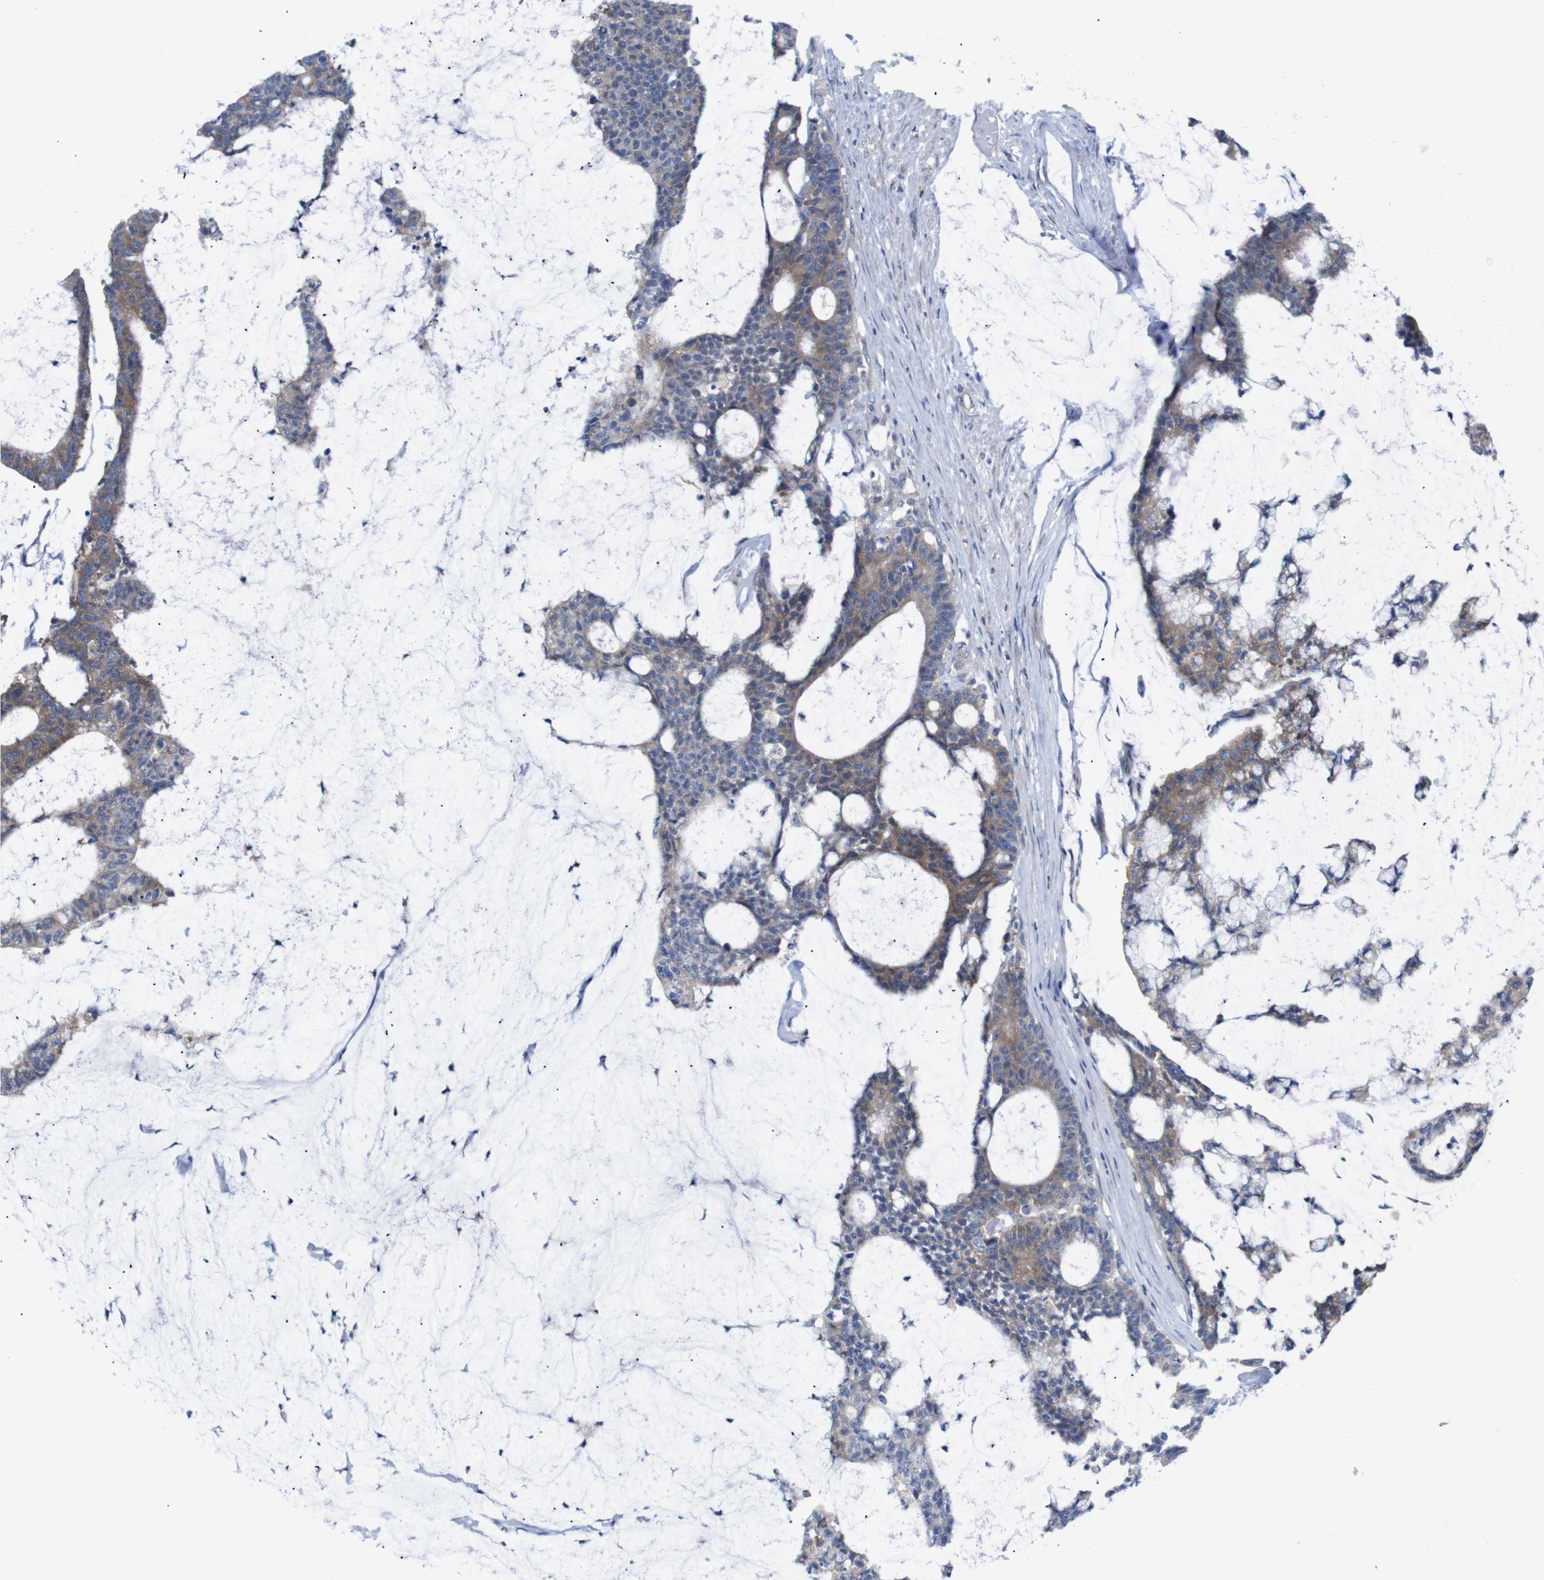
{"staining": {"intensity": "moderate", "quantity": ">75%", "location": "cytoplasmic/membranous"}, "tissue": "colorectal cancer", "cell_type": "Tumor cells", "image_type": "cancer", "snomed": [{"axis": "morphology", "description": "Adenocarcinoma, NOS"}, {"axis": "topography", "description": "Colon"}], "caption": "An image of colorectal cancer (adenocarcinoma) stained for a protein demonstrates moderate cytoplasmic/membranous brown staining in tumor cells.", "gene": "USH1C", "patient": {"sex": "female", "age": 84}}